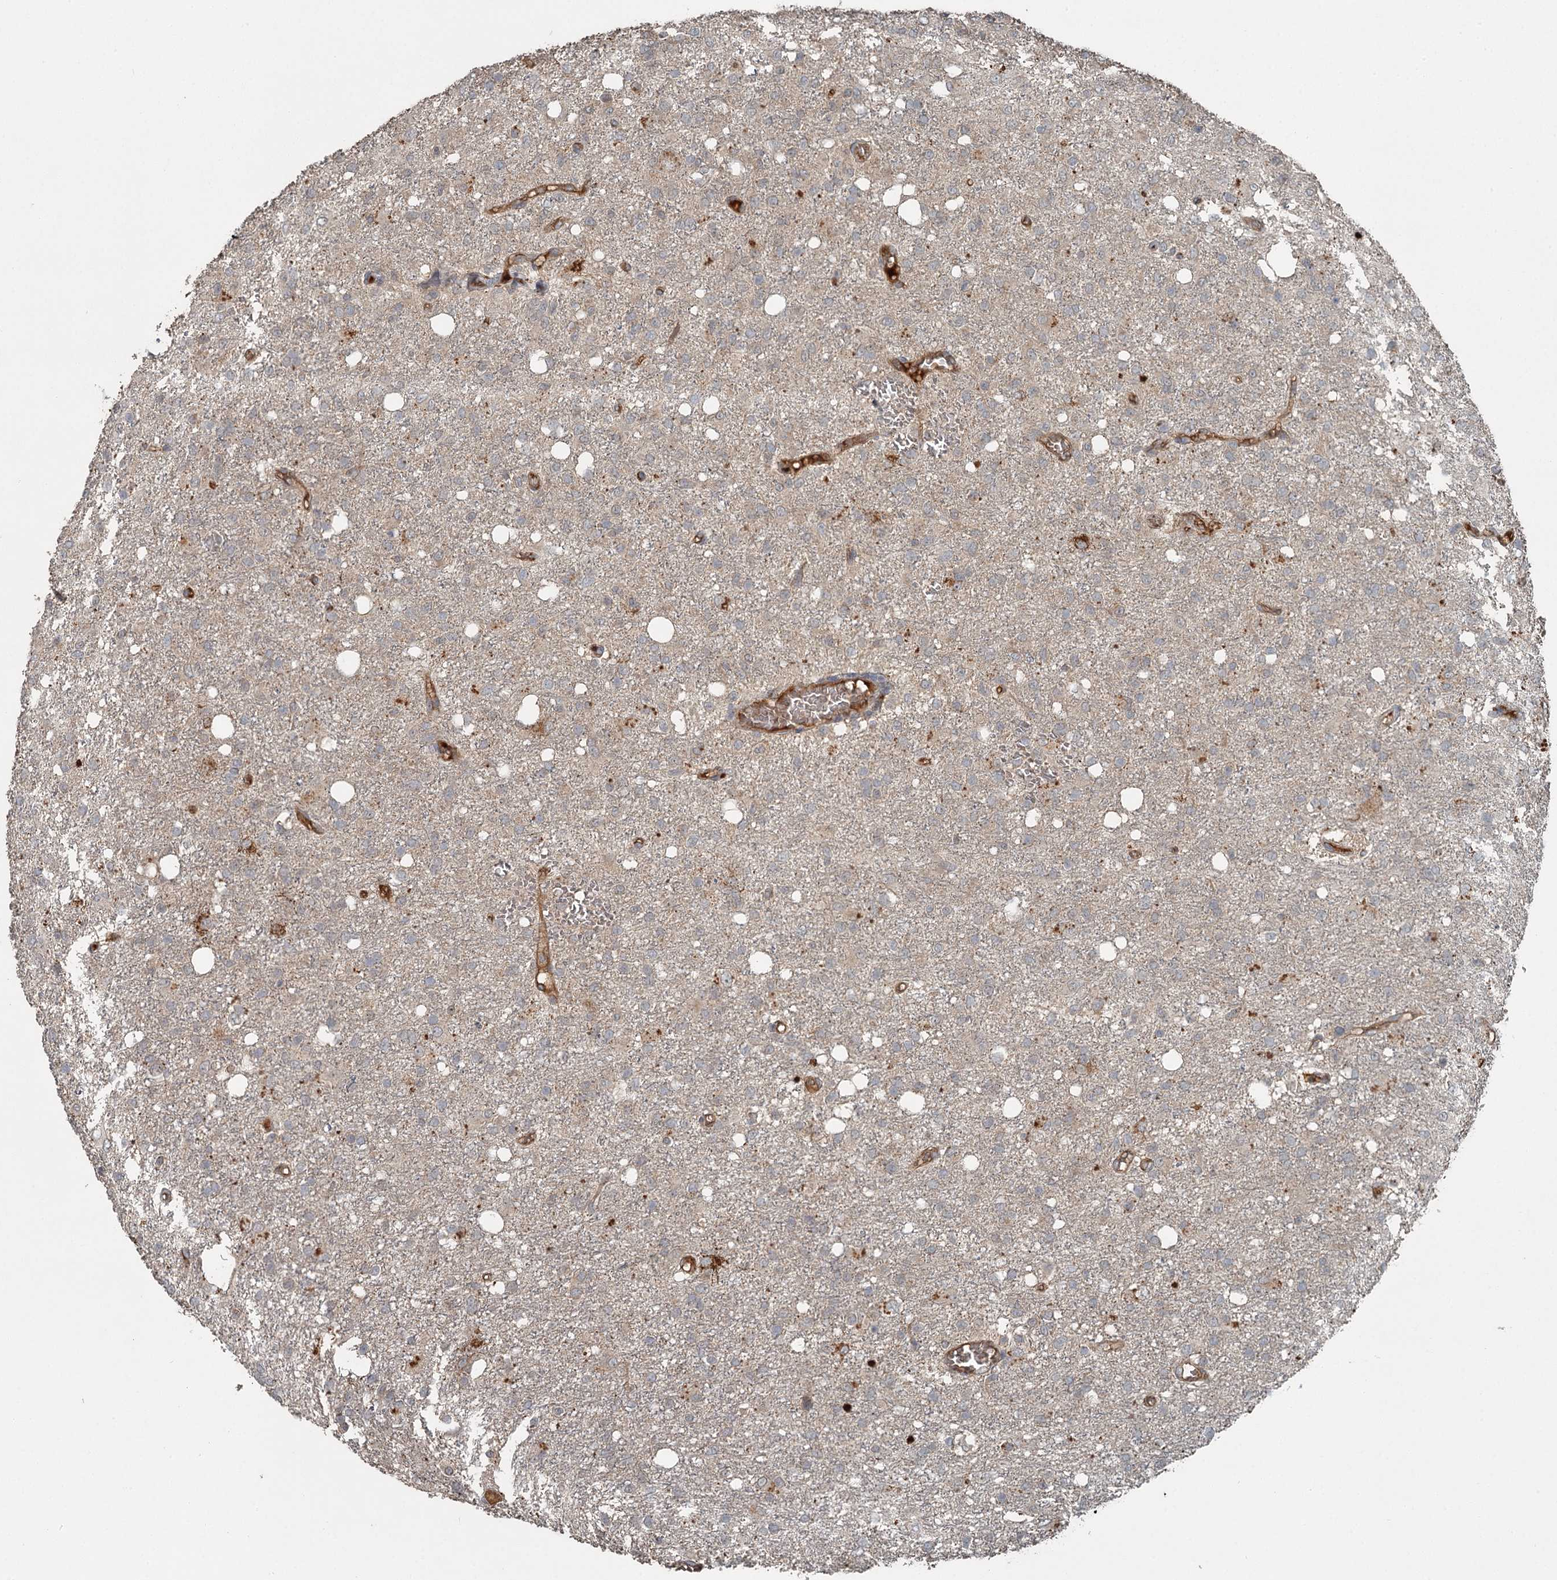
{"staining": {"intensity": "moderate", "quantity": "<25%", "location": "cytoplasmic/membranous"}, "tissue": "glioma", "cell_type": "Tumor cells", "image_type": "cancer", "snomed": [{"axis": "morphology", "description": "Glioma, malignant, High grade"}, {"axis": "topography", "description": "Brain"}], "caption": "Protein expression analysis of glioma displays moderate cytoplasmic/membranous positivity in approximately <25% of tumor cells.", "gene": "SLC39A8", "patient": {"sex": "female", "age": 59}}